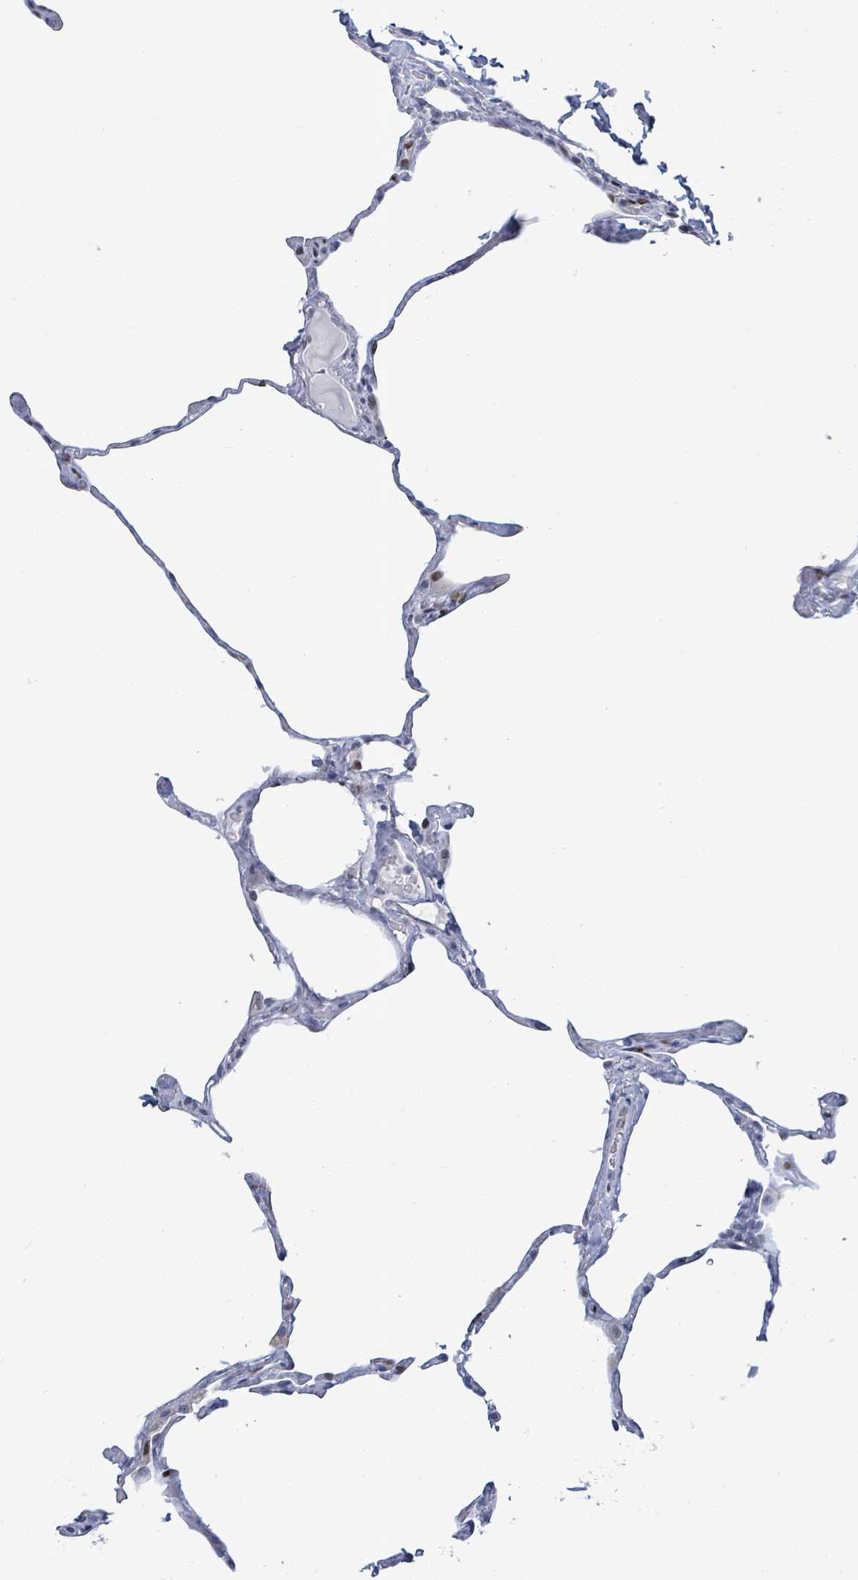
{"staining": {"intensity": "weak", "quantity": "<25%", "location": "nuclear"}, "tissue": "lung", "cell_type": "Alveolar cells", "image_type": "normal", "snomed": [{"axis": "morphology", "description": "Normal tissue, NOS"}, {"axis": "topography", "description": "Lung"}], "caption": "This image is of benign lung stained with IHC to label a protein in brown with the nuclei are counter-stained blue. There is no positivity in alveolar cells. Nuclei are stained in blue.", "gene": "MALL", "patient": {"sex": "male", "age": 65}}